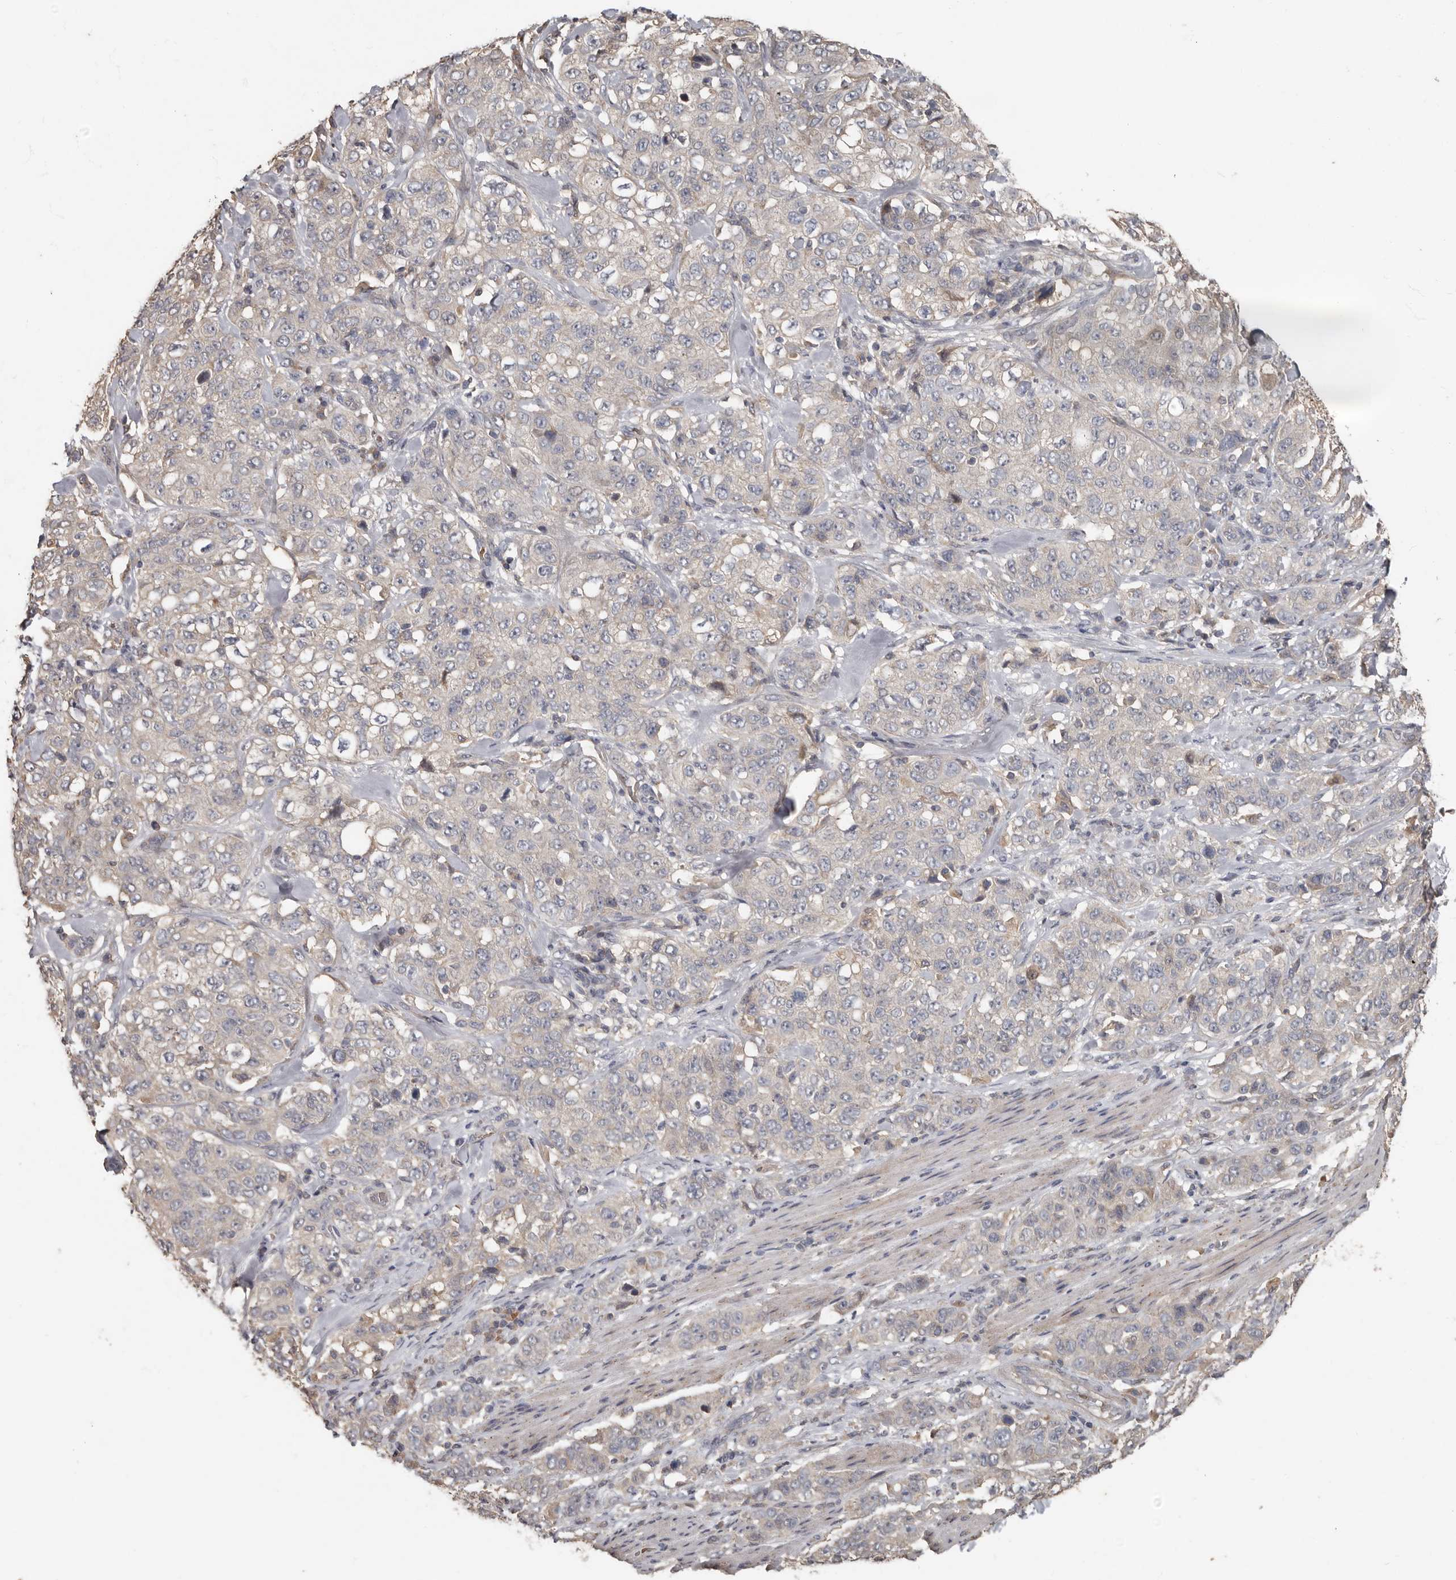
{"staining": {"intensity": "negative", "quantity": "none", "location": "none"}, "tissue": "stomach cancer", "cell_type": "Tumor cells", "image_type": "cancer", "snomed": [{"axis": "morphology", "description": "Adenocarcinoma, NOS"}, {"axis": "topography", "description": "Stomach"}], "caption": "Tumor cells show no significant protein positivity in stomach cancer (adenocarcinoma). (Immunohistochemistry (ihc), brightfield microscopy, high magnification).", "gene": "KIF26B", "patient": {"sex": "male", "age": 48}}